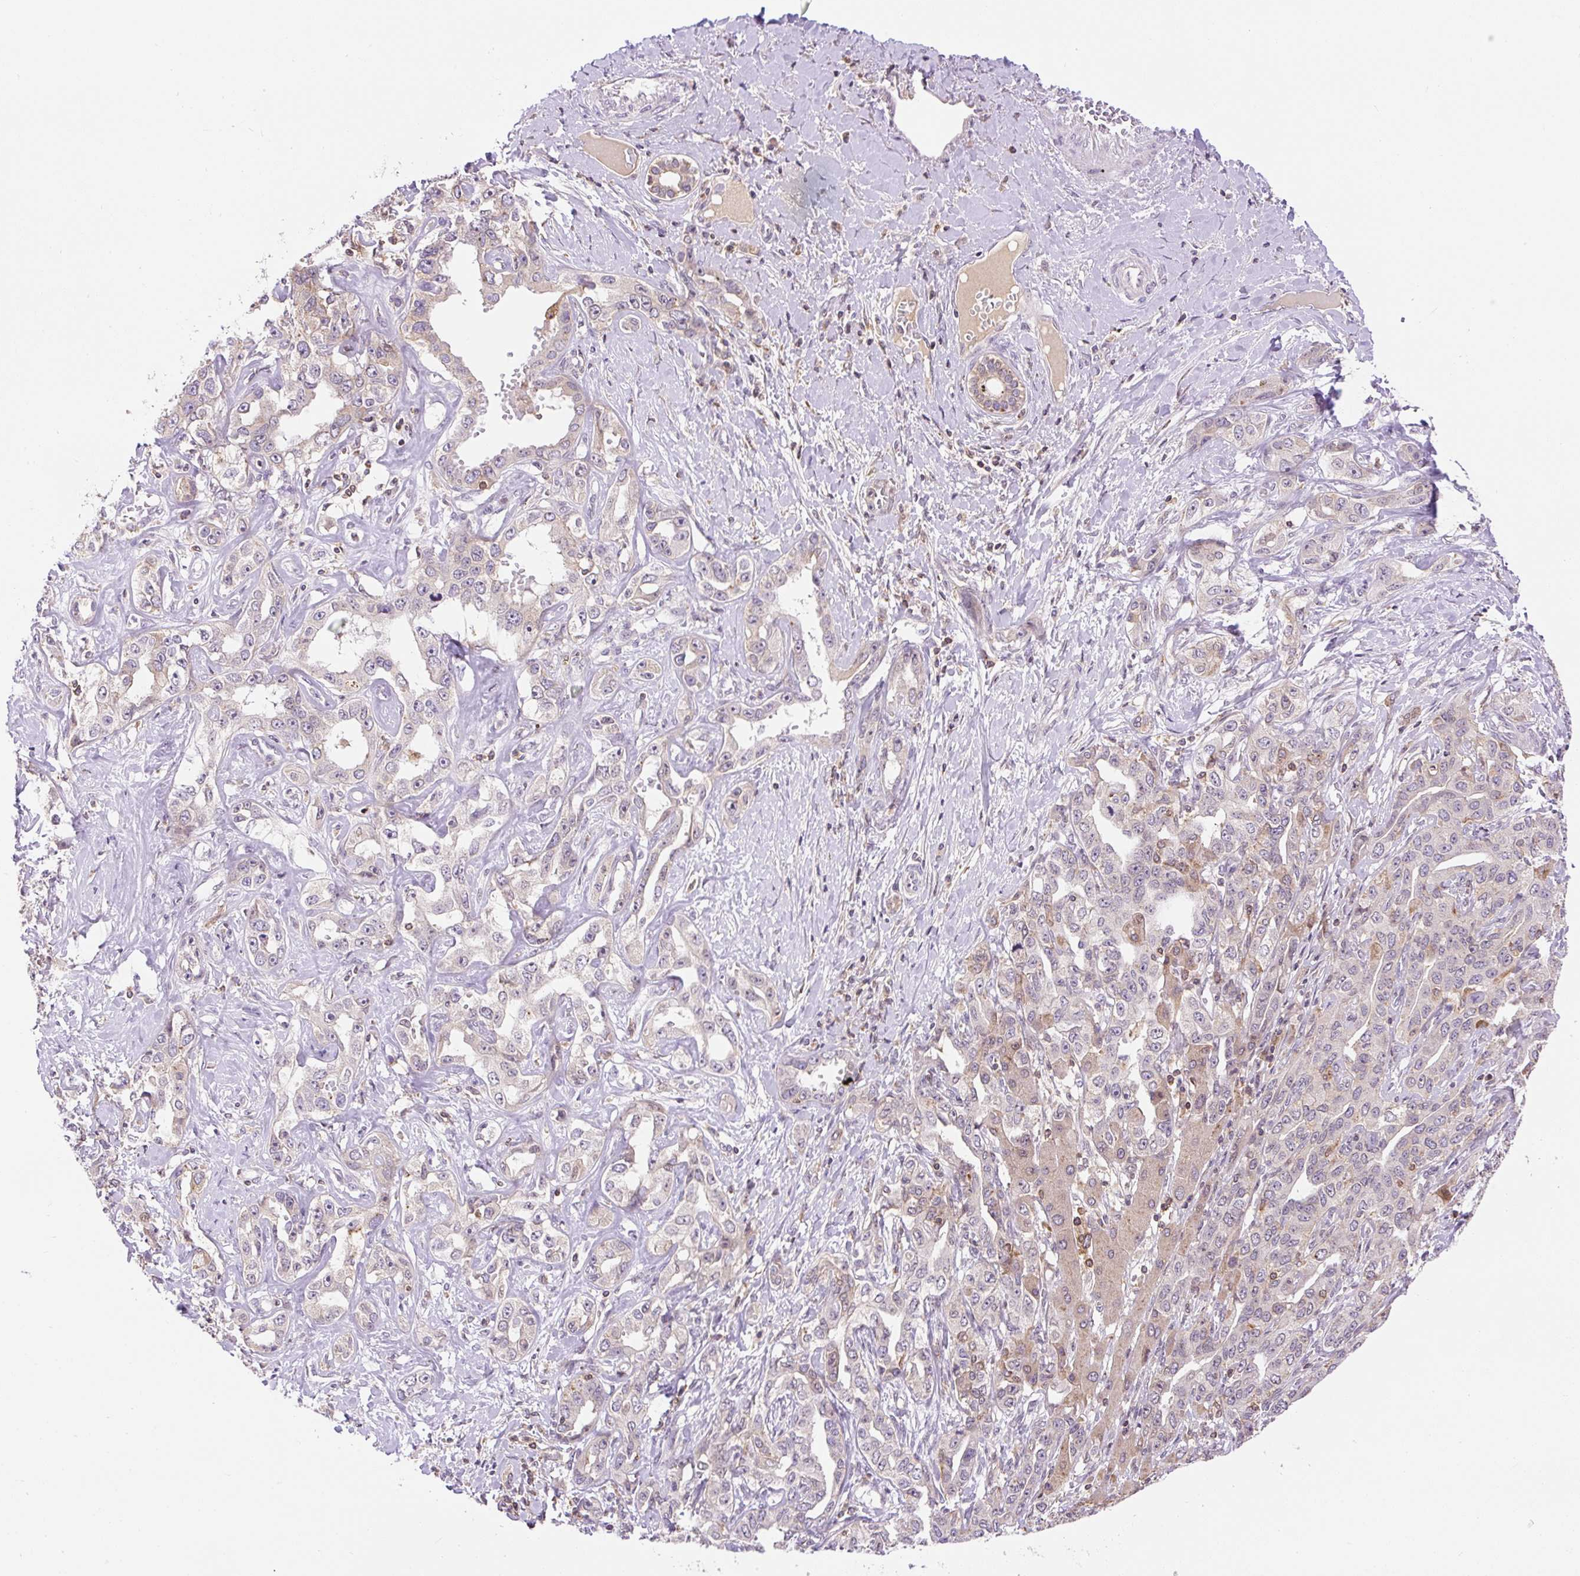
{"staining": {"intensity": "weak", "quantity": "25%-75%", "location": "cytoplasmic/membranous"}, "tissue": "liver cancer", "cell_type": "Tumor cells", "image_type": "cancer", "snomed": [{"axis": "morphology", "description": "Cholangiocarcinoma"}, {"axis": "topography", "description": "Liver"}], "caption": "Cholangiocarcinoma (liver) was stained to show a protein in brown. There is low levels of weak cytoplasmic/membranous positivity in approximately 25%-75% of tumor cells.", "gene": "CARD11", "patient": {"sex": "male", "age": 59}}